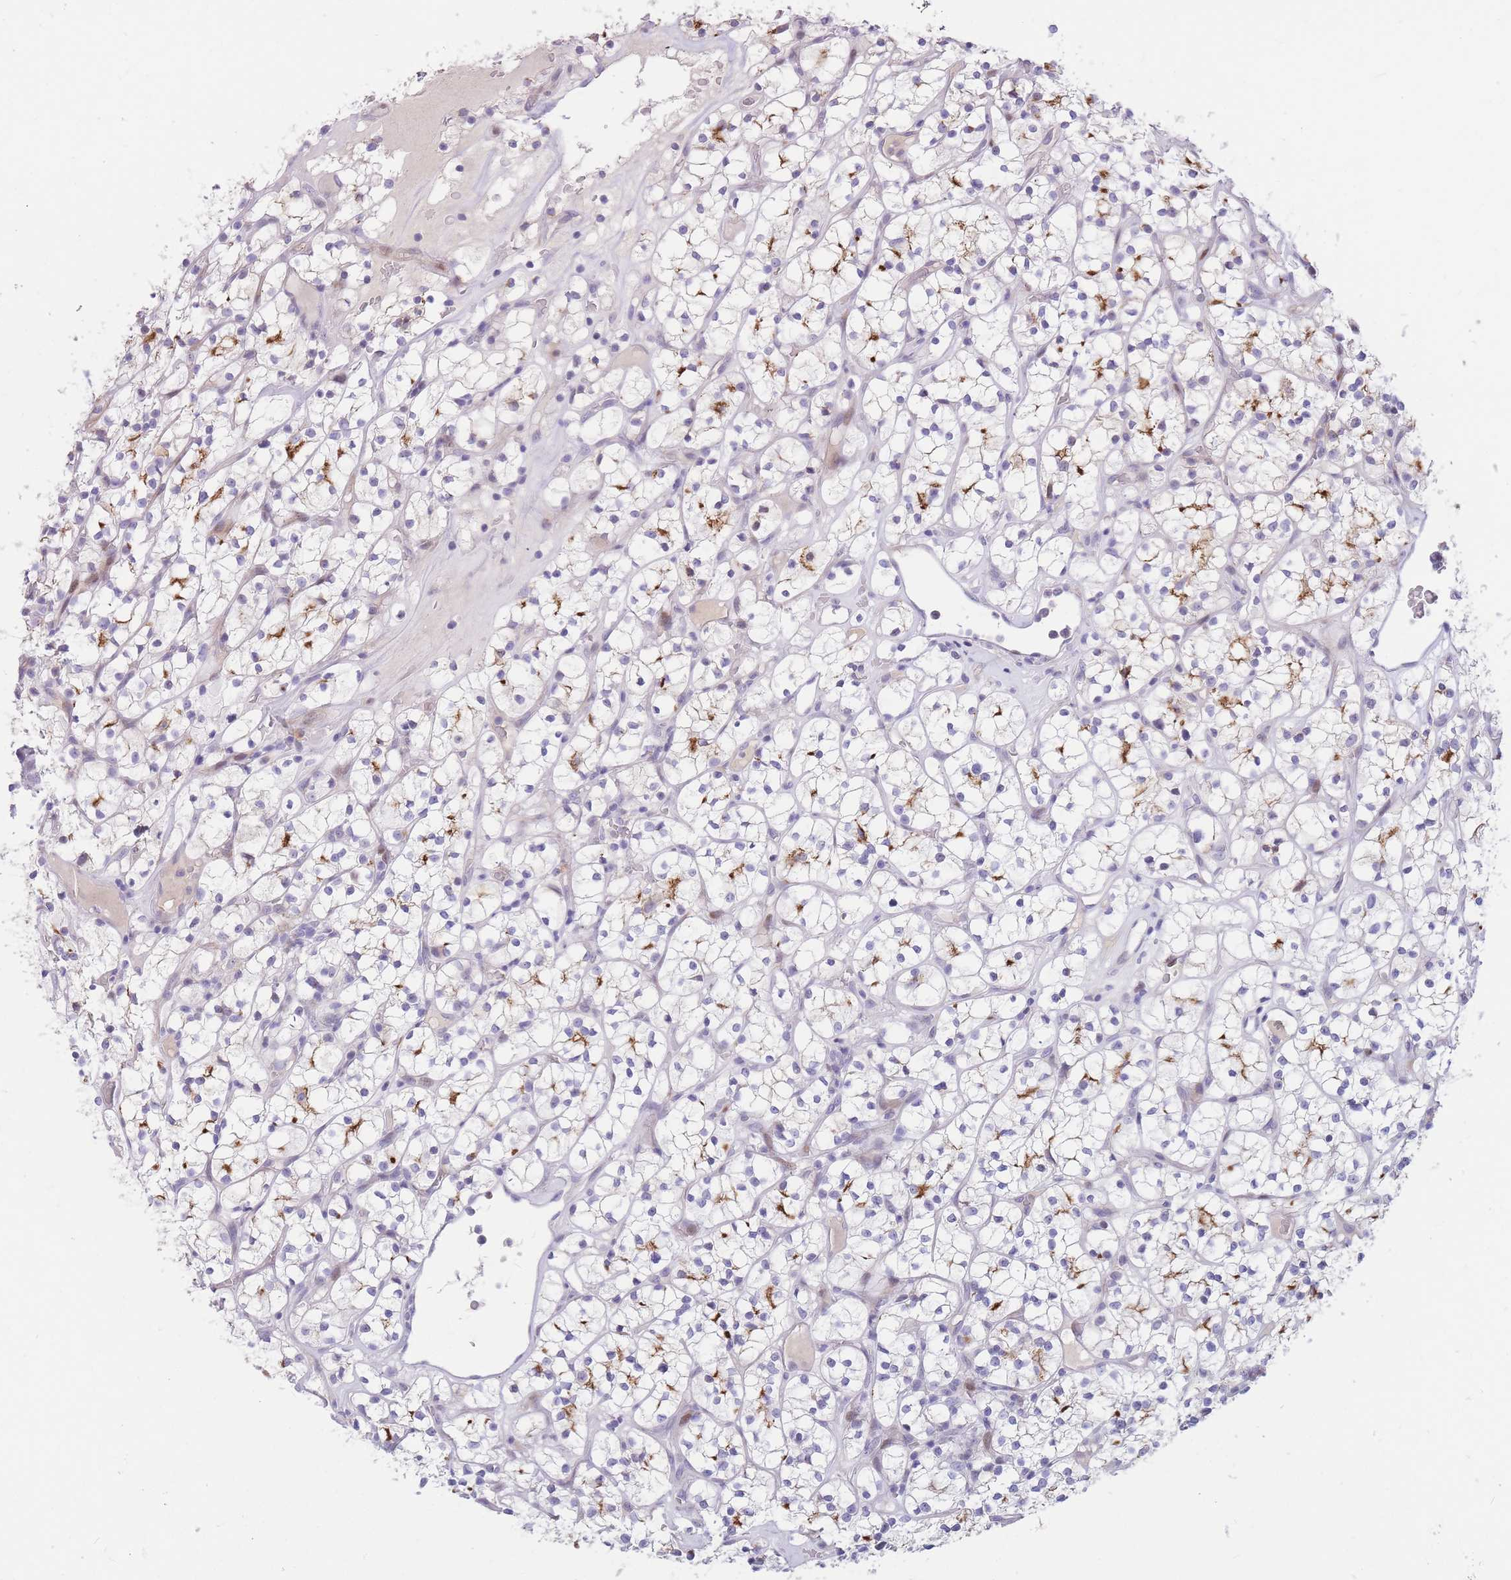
{"staining": {"intensity": "negative", "quantity": "none", "location": "none"}, "tissue": "renal cancer", "cell_type": "Tumor cells", "image_type": "cancer", "snomed": [{"axis": "morphology", "description": "Adenocarcinoma, NOS"}, {"axis": "topography", "description": "Kidney"}], "caption": "Adenocarcinoma (renal) stained for a protein using IHC exhibits no expression tumor cells.", "gene": "SHCBP1", "patient": {"sex": "female", "age": 64}}